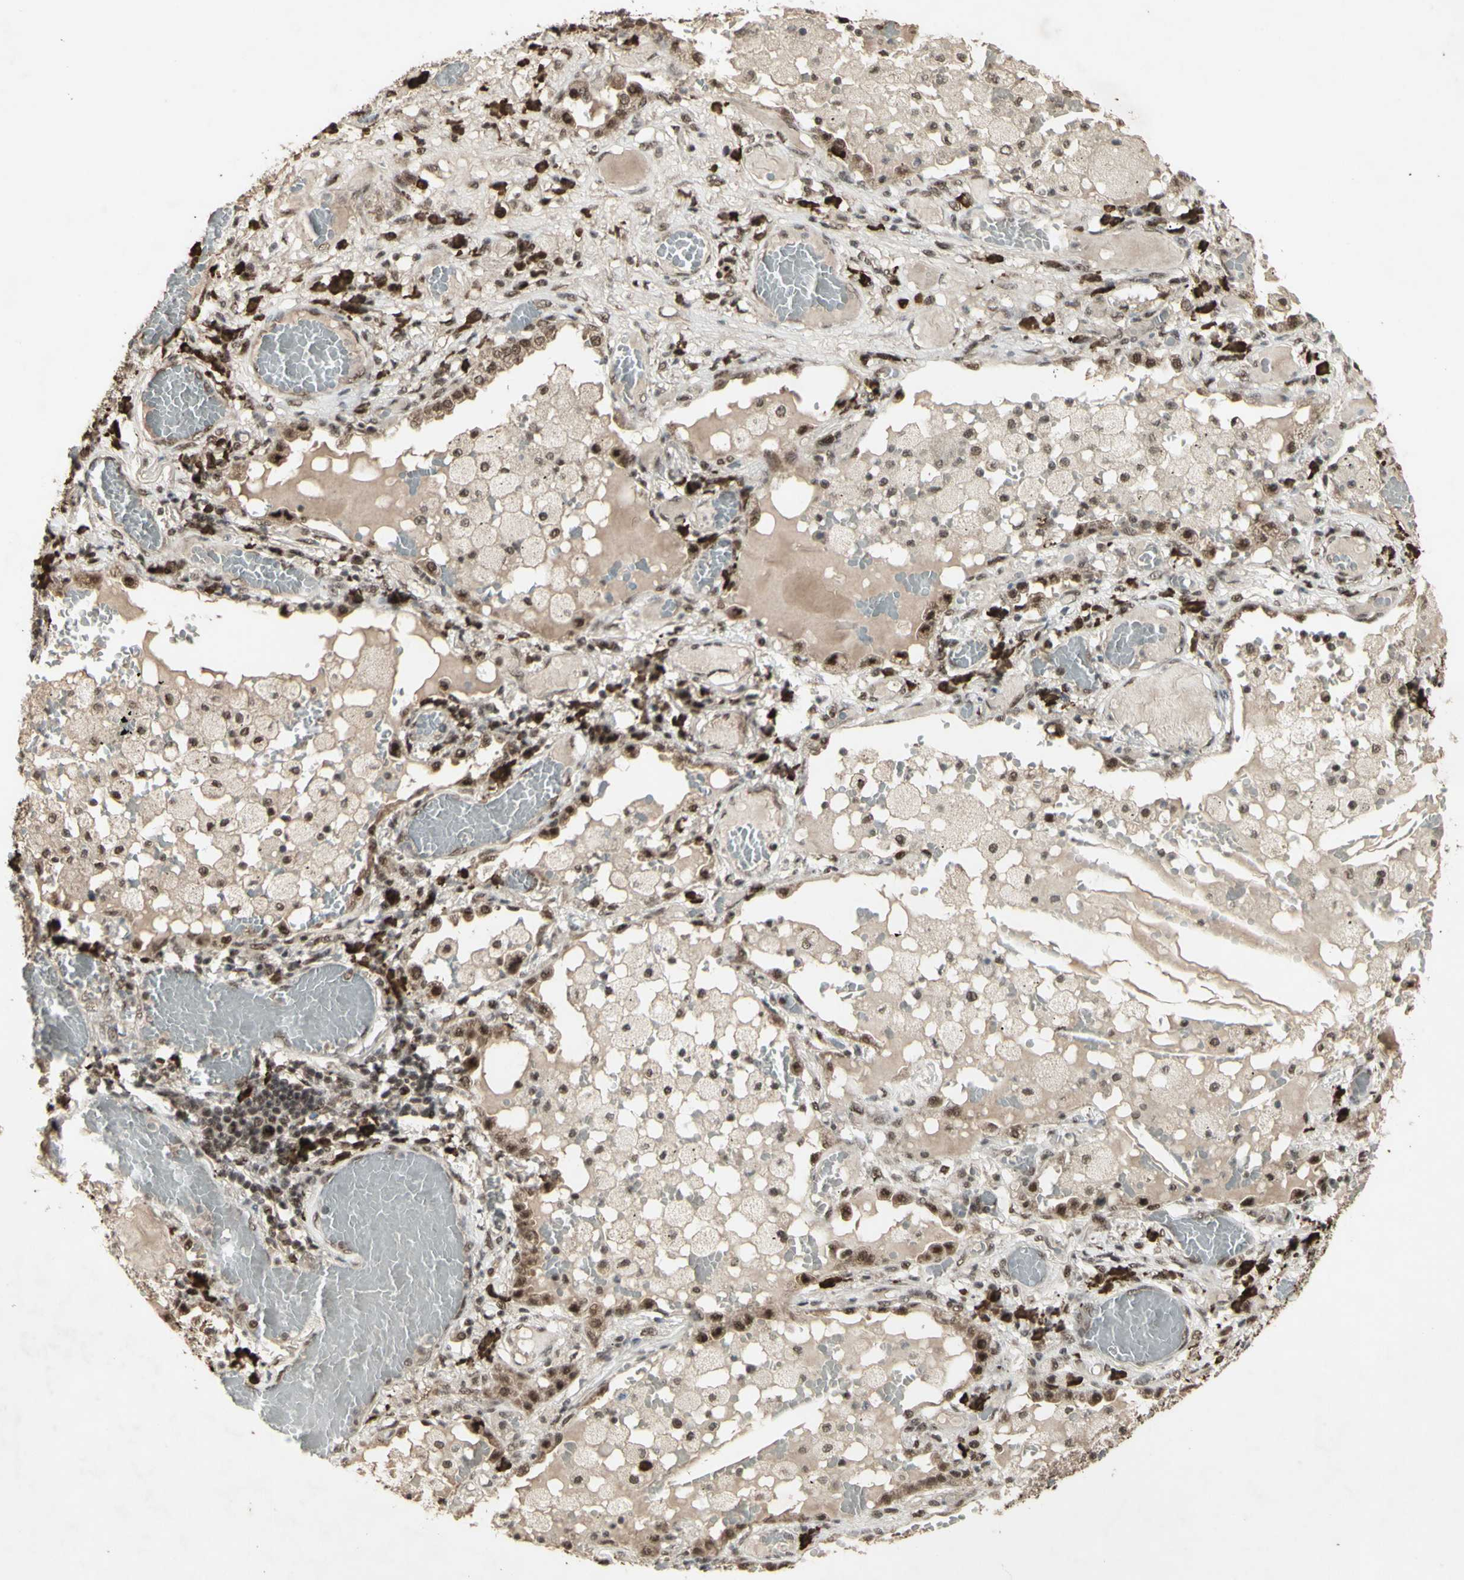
{"staining": {"intensity": "moderate", "quantity": ">75%", "location": "cytoplasmic/membranous,nuclear"}, "tissue": "lung cancer", "cell_type": "Tumor cells", "image_type": "cancer", "snomed": [{"axis": "morphology", "description": "Squamous cell carcinoma, NOS"}, {"axis": "topography", "description": "Lung"}], "caption": "Lung squamous cell carcinoma tissue reveals moderate cytoplasmic/membranous and nuclear positivity in approximately >75% of tumor cells, visualized by immunohistochemistry.", "gene": "CCNT1", "patient": {"sex": "male", "age": 71}}